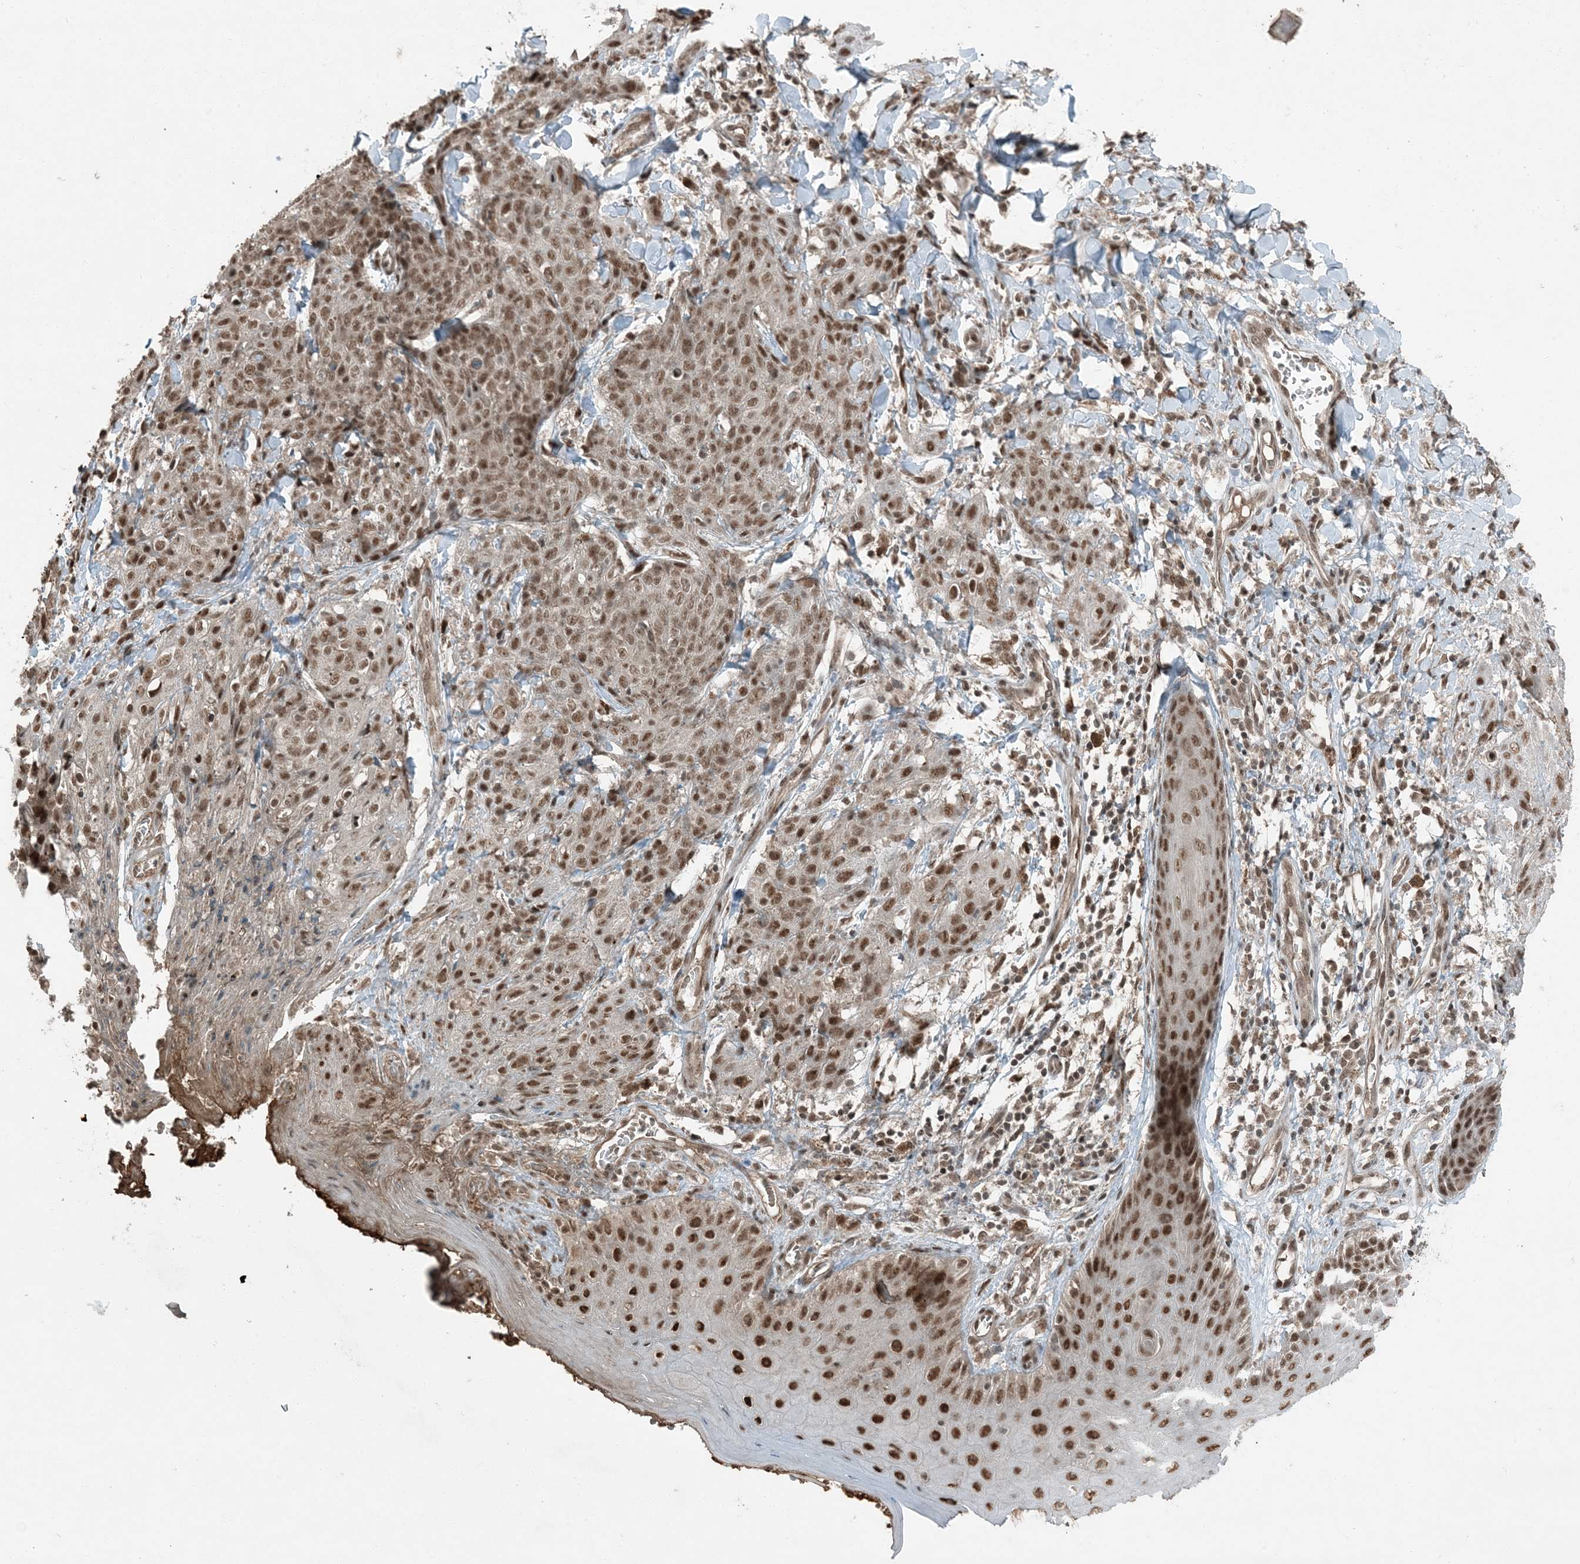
{"staining": {"intensity": "moderate", "quantity": ">75%", "location": "nuclear"}, "tissue": "skin cancer", "cell_type": "Tumor cells", "image_type": "cancer", "snomed": [{"axis": "morphology", "description": "Squamous cell carcinoma, NOS"}, {"axis": "topography", "description": "Skin"}, {"axis": "topography", "description": "Vulva"}], "caption": "Protein analysis of skin cancer (squamous cell carcinoma) tissue displays moderate nuclear staining in about >75% of tumor cells.", "gene": "TRAPPC12", "patient": {"sex": "female", "age": 85}}